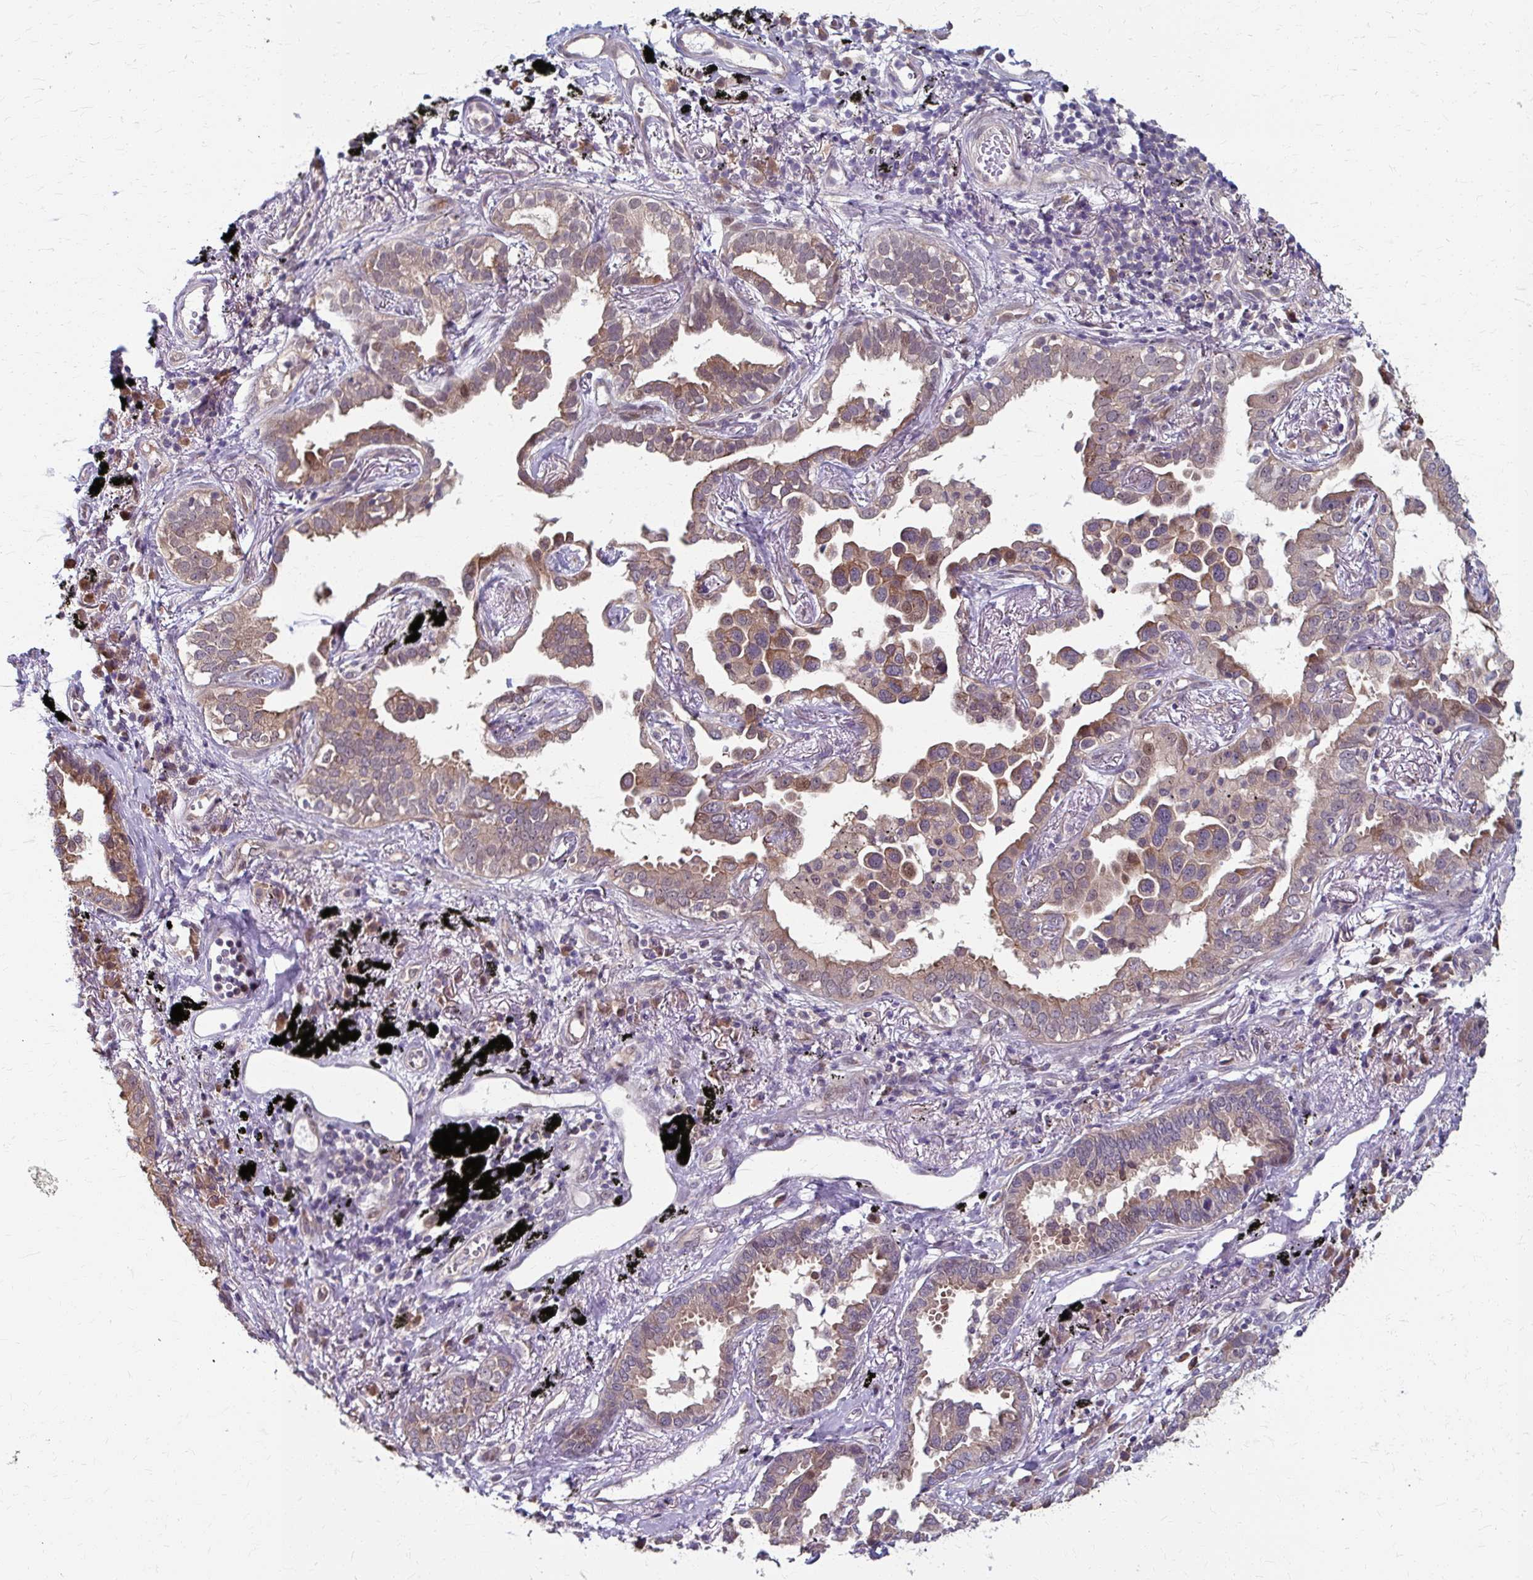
{"staining": {"intensity": "moderate", "quantity": "<25%", "location": "cytoplasmic/membranous"}, "tissue": "lung cancer", "cell_type": "Tumor cells", "image_type": "cancer", "snomed": [{"axis": "morphology", "description": "Adenocarcinoma, NOS"}, {"axis": "topography", "description": "Lung"}], "caption": "A brown stain labels moderate cytoplasmic/membranous expression of a protein in lung cancer tumor cells. The staining was performed using DAB to visualize the protein expression in brown, while the nuclei were stained in blue with hematoxylin (Magnification: 20x).", "gene": "ZNF555", "patient": {"sex": "male", "age": 67}}